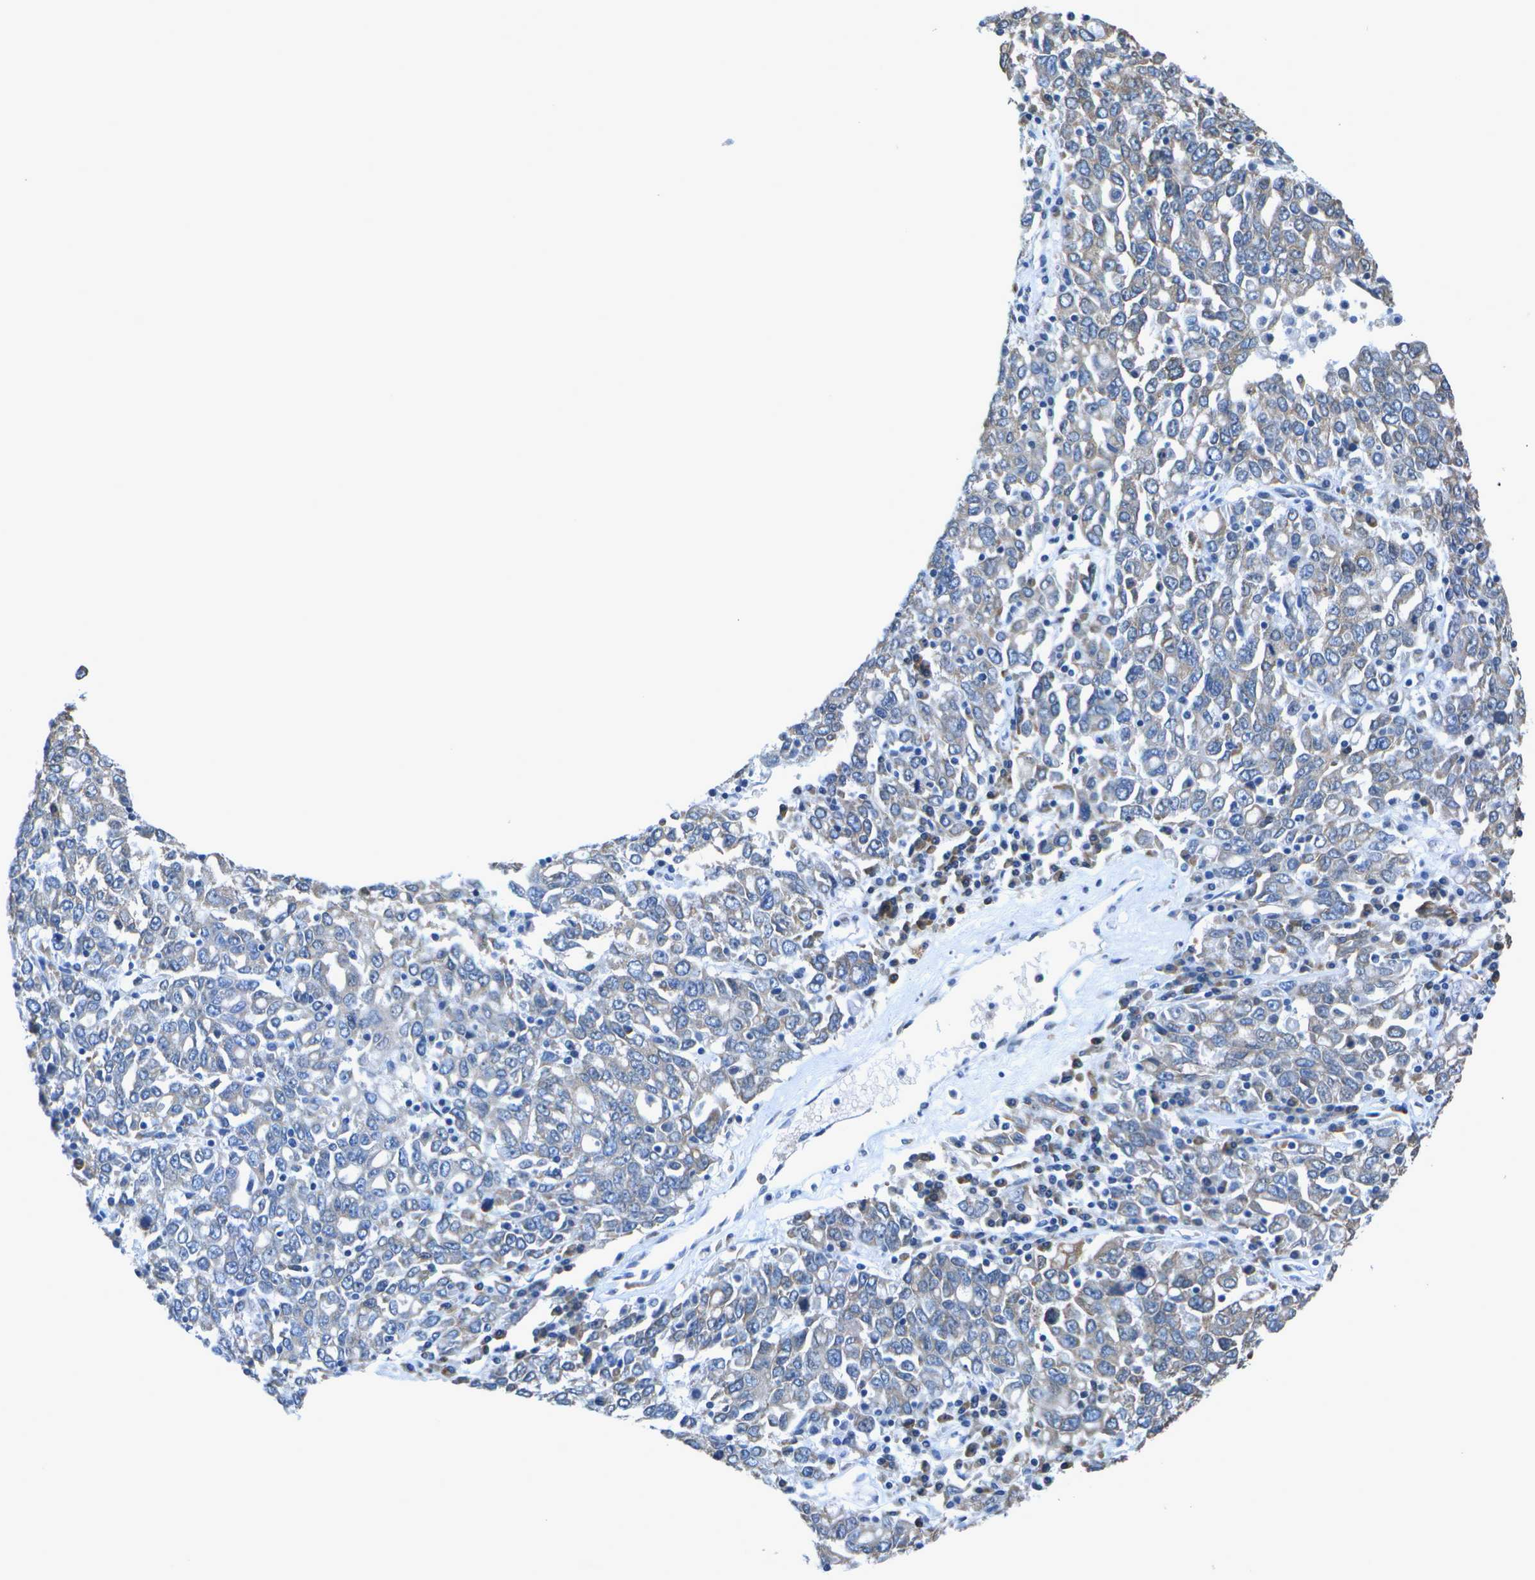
{"staining": {"intensity": "weak", "quantity": "<25%", "location": "cytoplasmic/membranous"}, "tissue": "ovarian cancer", "cell_type": "Tumor cells", "image_type": "cancer", "snomed": [{"axis": "morphology", "description": "Carcinoma, endometroid"}, {"axis": "topography", "description": "Ovary"}], "caption": "A histopathology image of human ovarian cancer (endometroid carcinoma) is negative for staining in tumor cells. (DAB IHC, high magnification).", "gene": "DSE", "patient": {"sex": "female", "age": 62}}